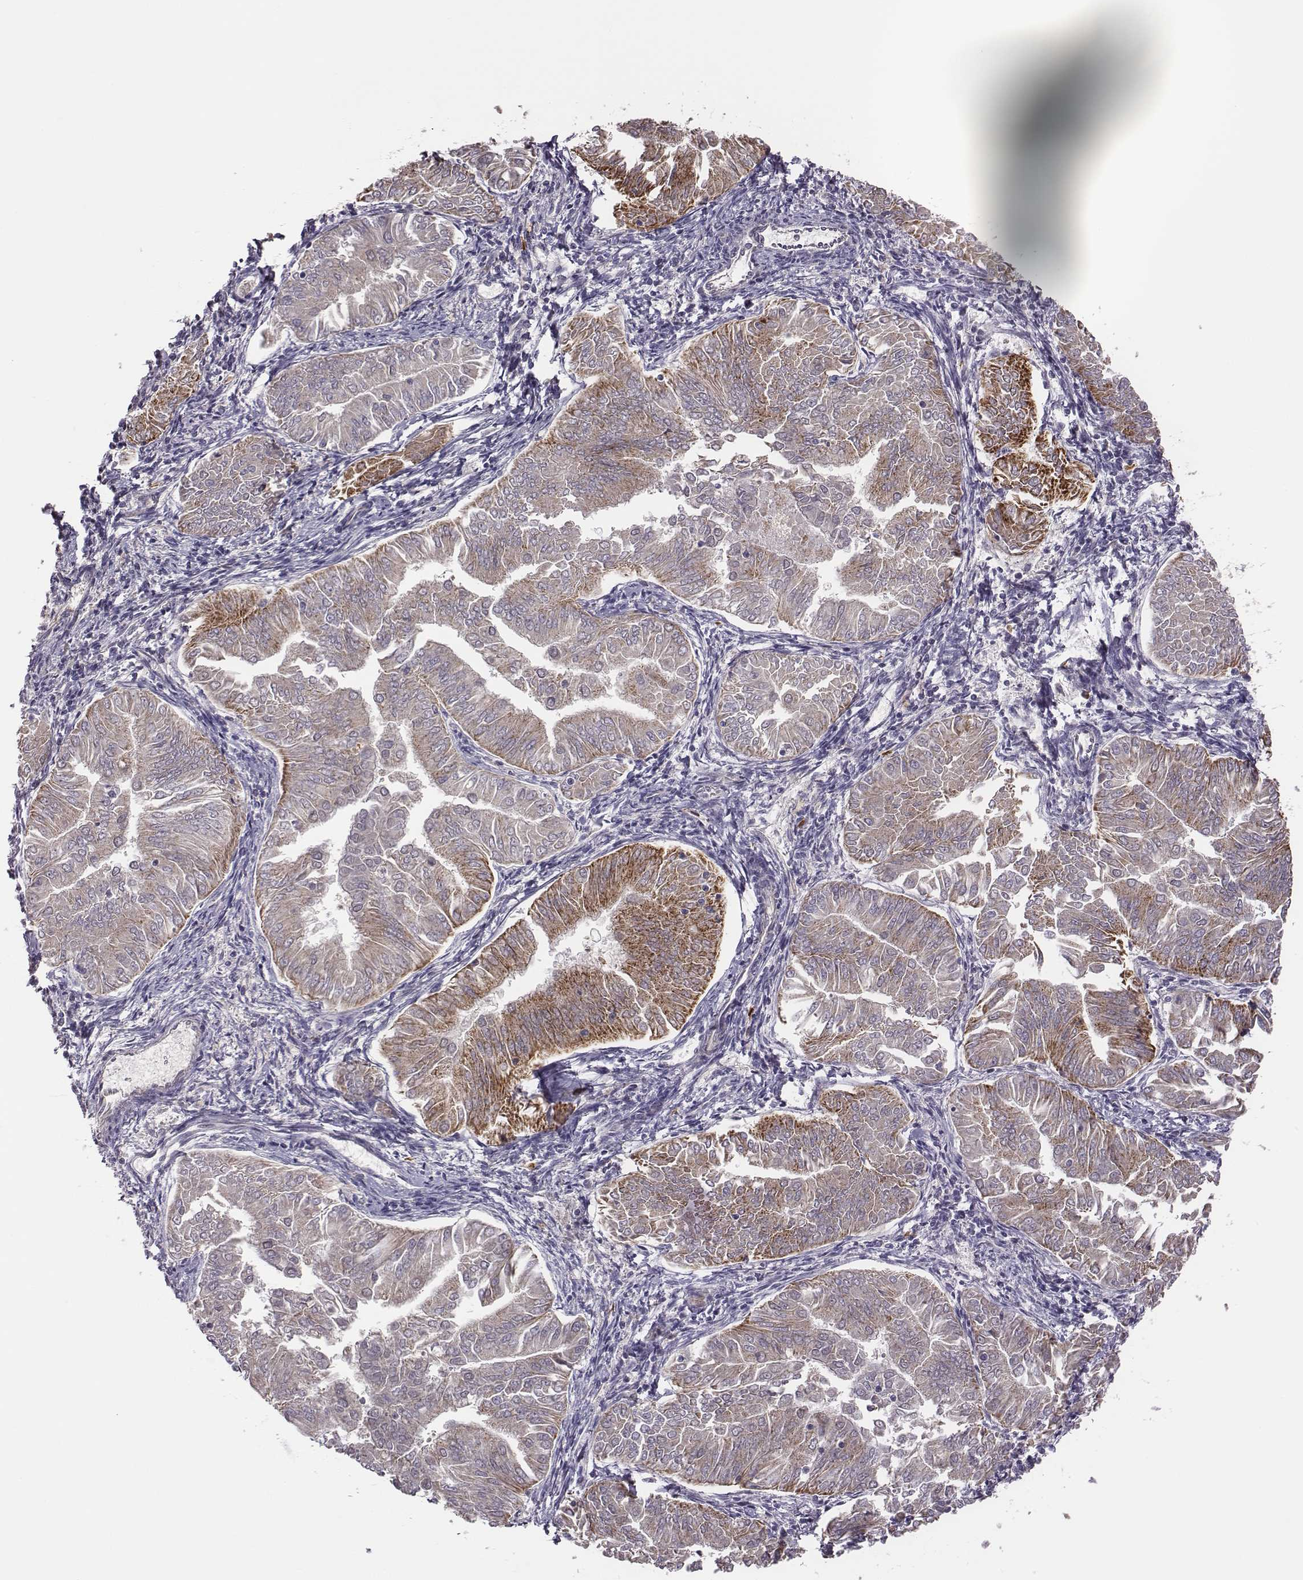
{"staining": {"intensity": "moderate", "quantity": "25%-75%", "location": "cytoplasmic/membranous"}, "tissue": "endometrial cancer", "cell_type": "Tumor cells", "image_type": "cancer", "snomed": [{"axis": "morphology", "description": "Adenocarcinoma, NOS"}, {"axis": "topography", "description": "Endometrium"}], "caption": "Immunohistochemistry of human endometrial cancer (adenocarcinoma) reveals medium levels of moderate cytoplasmic/membranous expression in approximately 25%-75% of tumor cells. The protein is shown in brown color, while the nuclei are stained blue.", "gene": "KMO", "patient": {"sex": "female", "age": 53}}